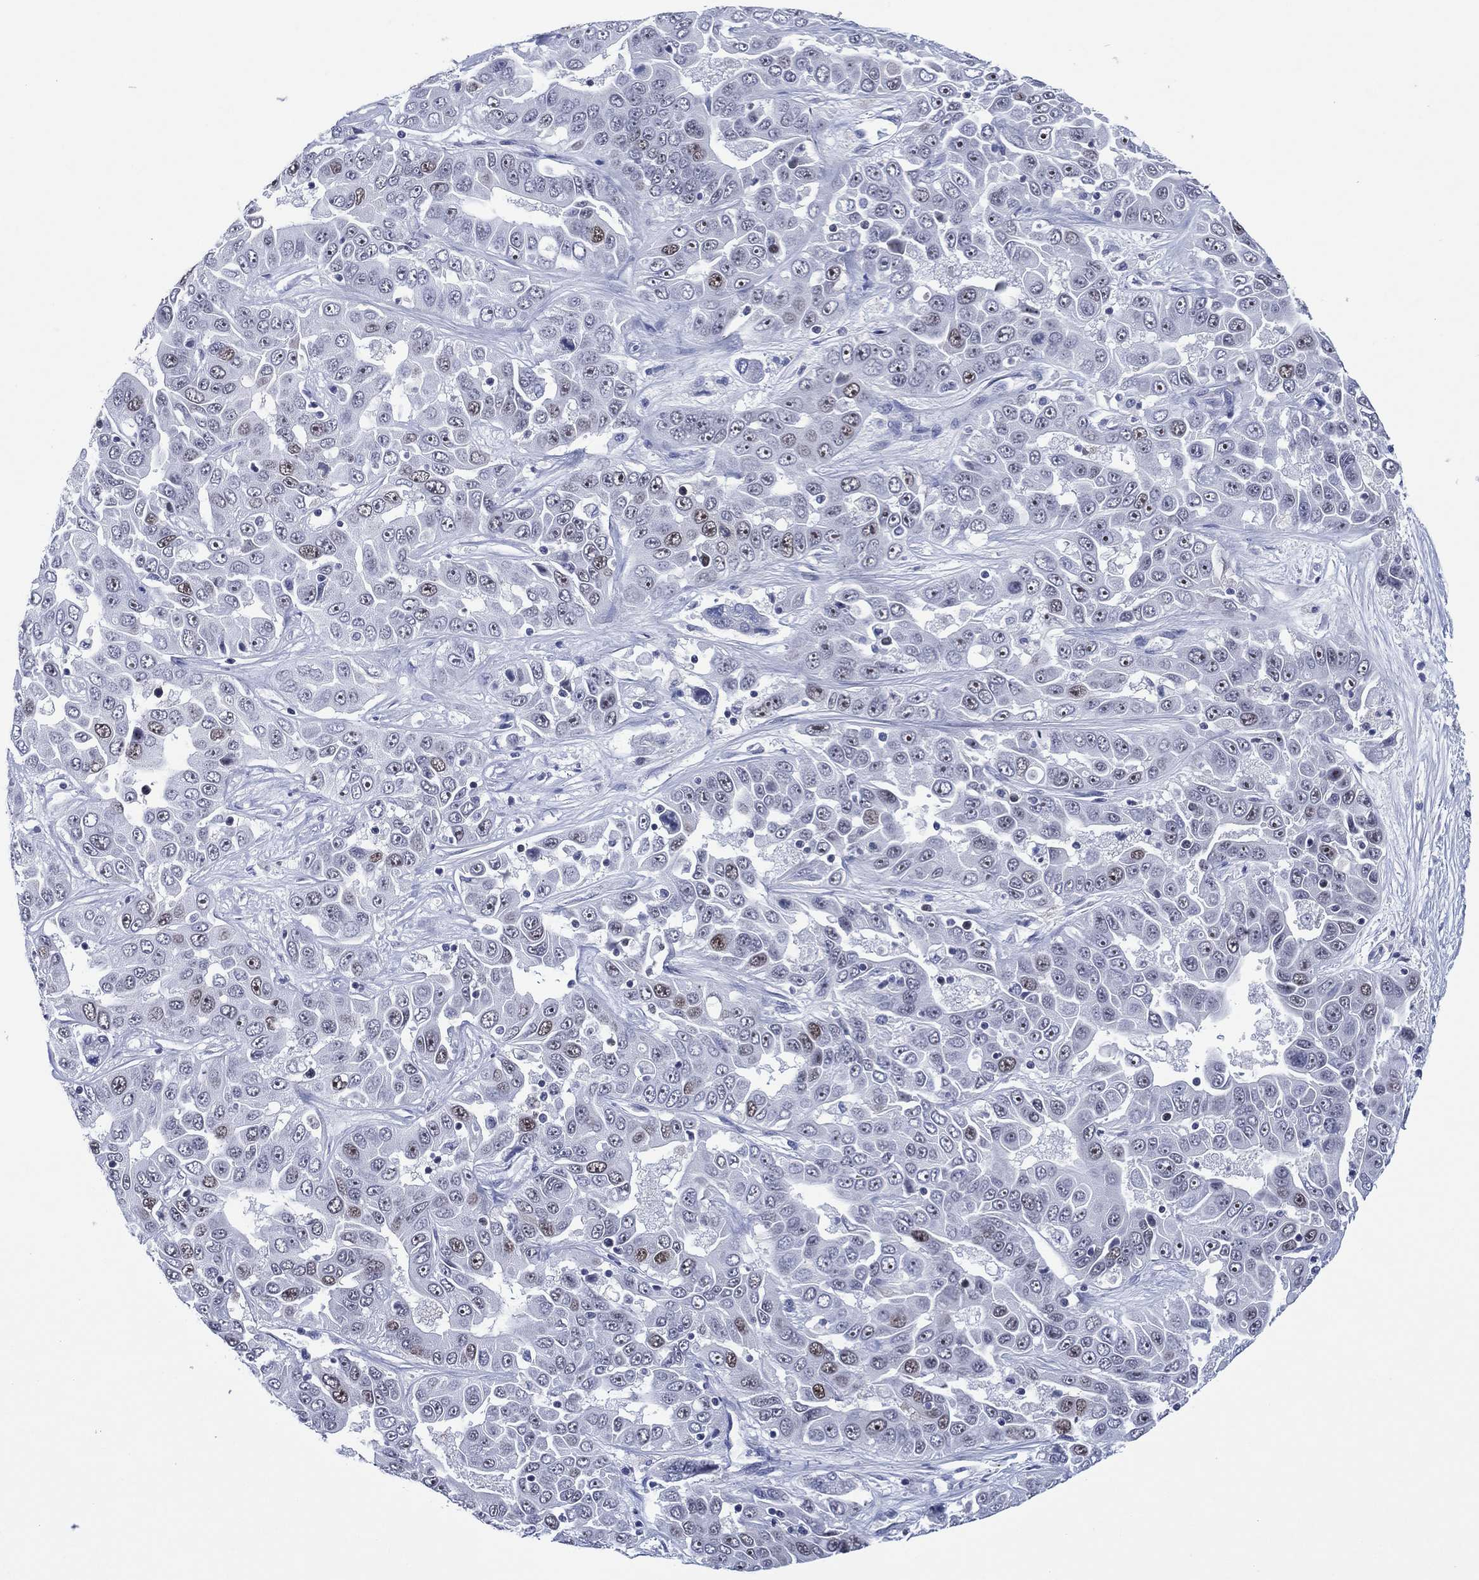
{"staining": {"intensity": "moderate", "quantity": "<25%", "location": "nuclear"}, "tissue": "liver cancer", "cell_type": "Tumor cells", "image_type": "cancer", "snomed": [{"axis": "morphology", "description": "Cholangiocarcinoma"}, {"axis": "topography", "description": "Liver"}], "caption": "A brown stain highlights moderate nuclear expression of a protein in liver cancer tumor cells.", "gene": "GATA6", "patient": {"sex": "female", "age": 52}}